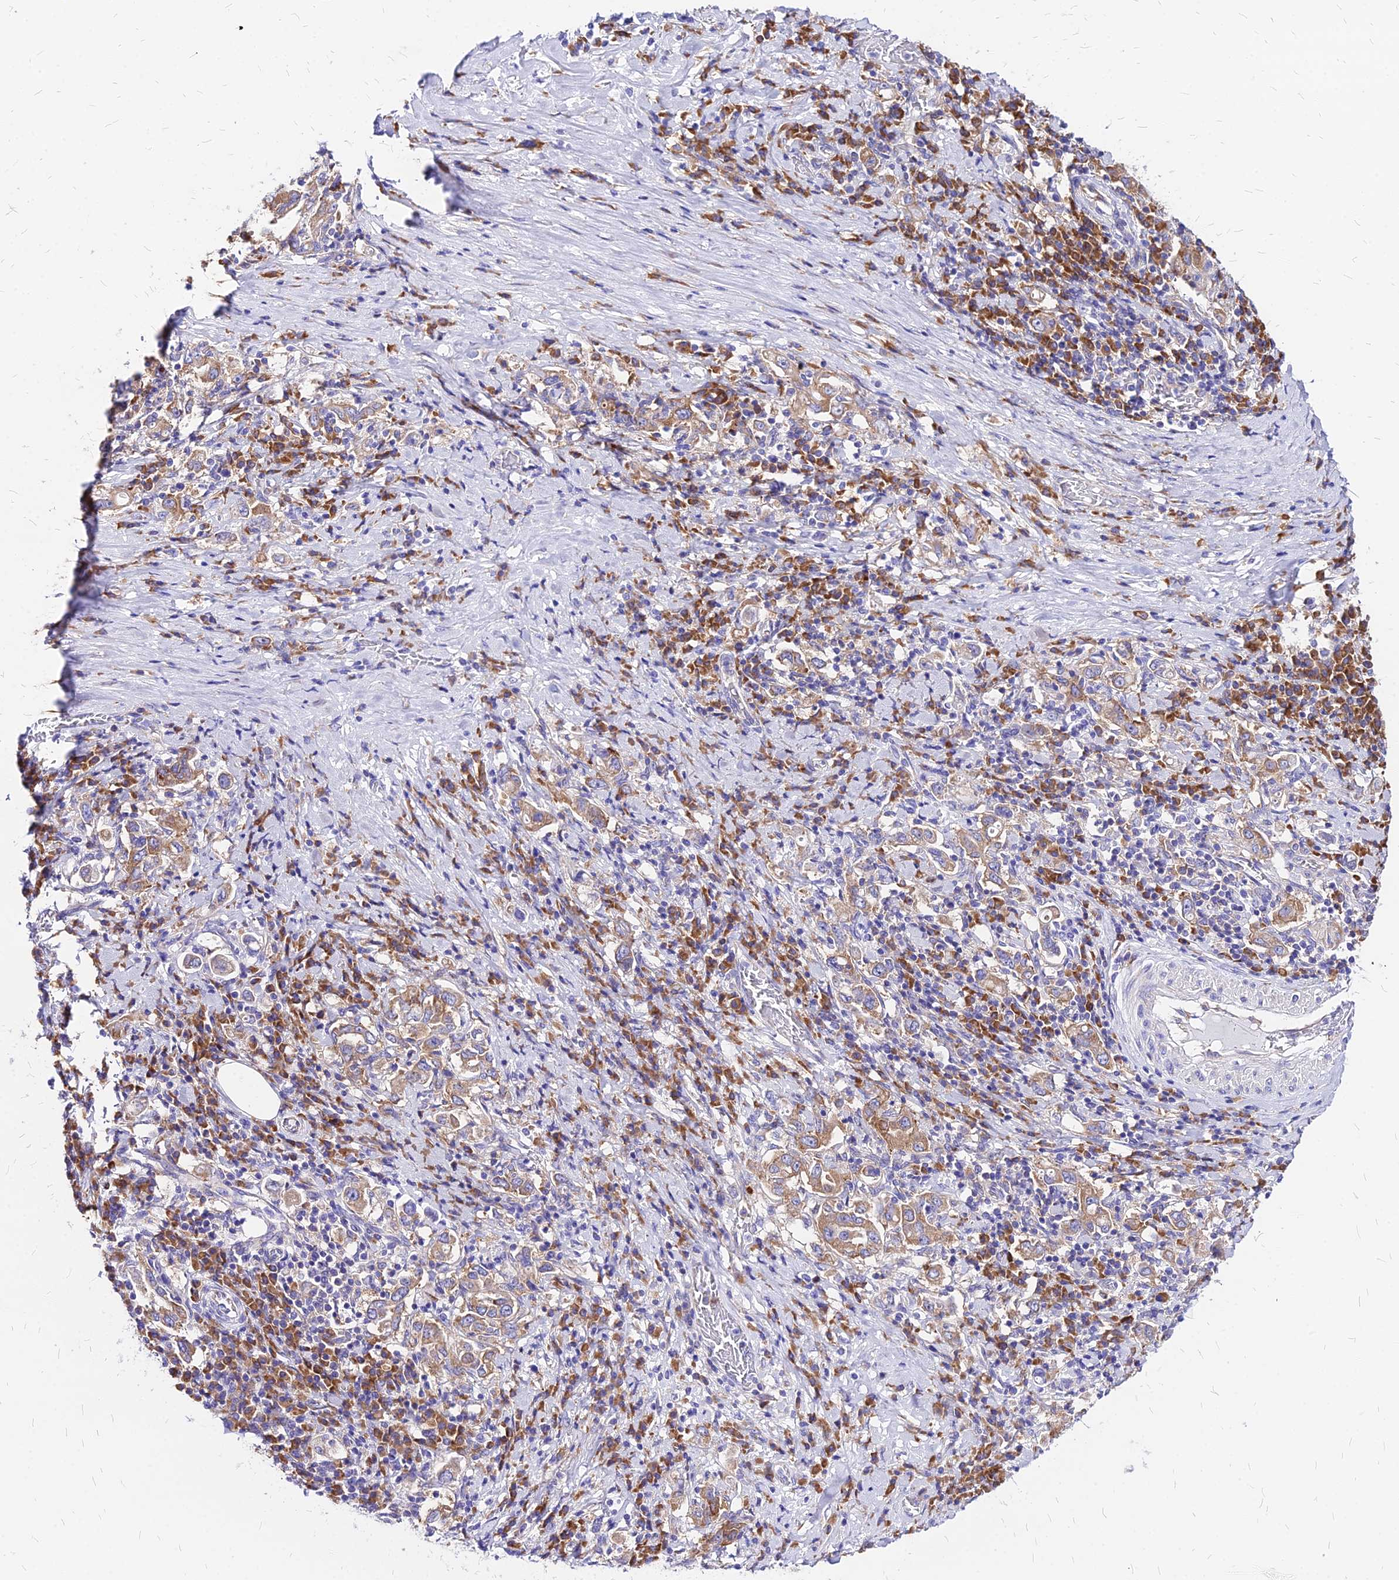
{"staining": {"intensity": "moderate", "quantity": ">75%", "location": "cytoplasmic/membranous"}, "tissue": "stomach cancer", "cell_type": "Tumor cells", "image_type": "cancer", "snomed": [{"axis": "morphology", "description": "Adenocarcinoma, NOS"}, {"axis": "topography", "description": "Stomach, upper"}, {"axis": "topography", "description": "Stomach"}], "caption": "IHC image of neoplastic tissue: stomach adenocarcinoma stained using immunohistochemistry shows medium levels of moderate protein expression localized specifically in the cytoplasmic/membranous of tumor cells, appearing as a cytoplasmic/membranous brown color.", "gene": "RPL19", "patient": {"sex": "male", "age": 62}}